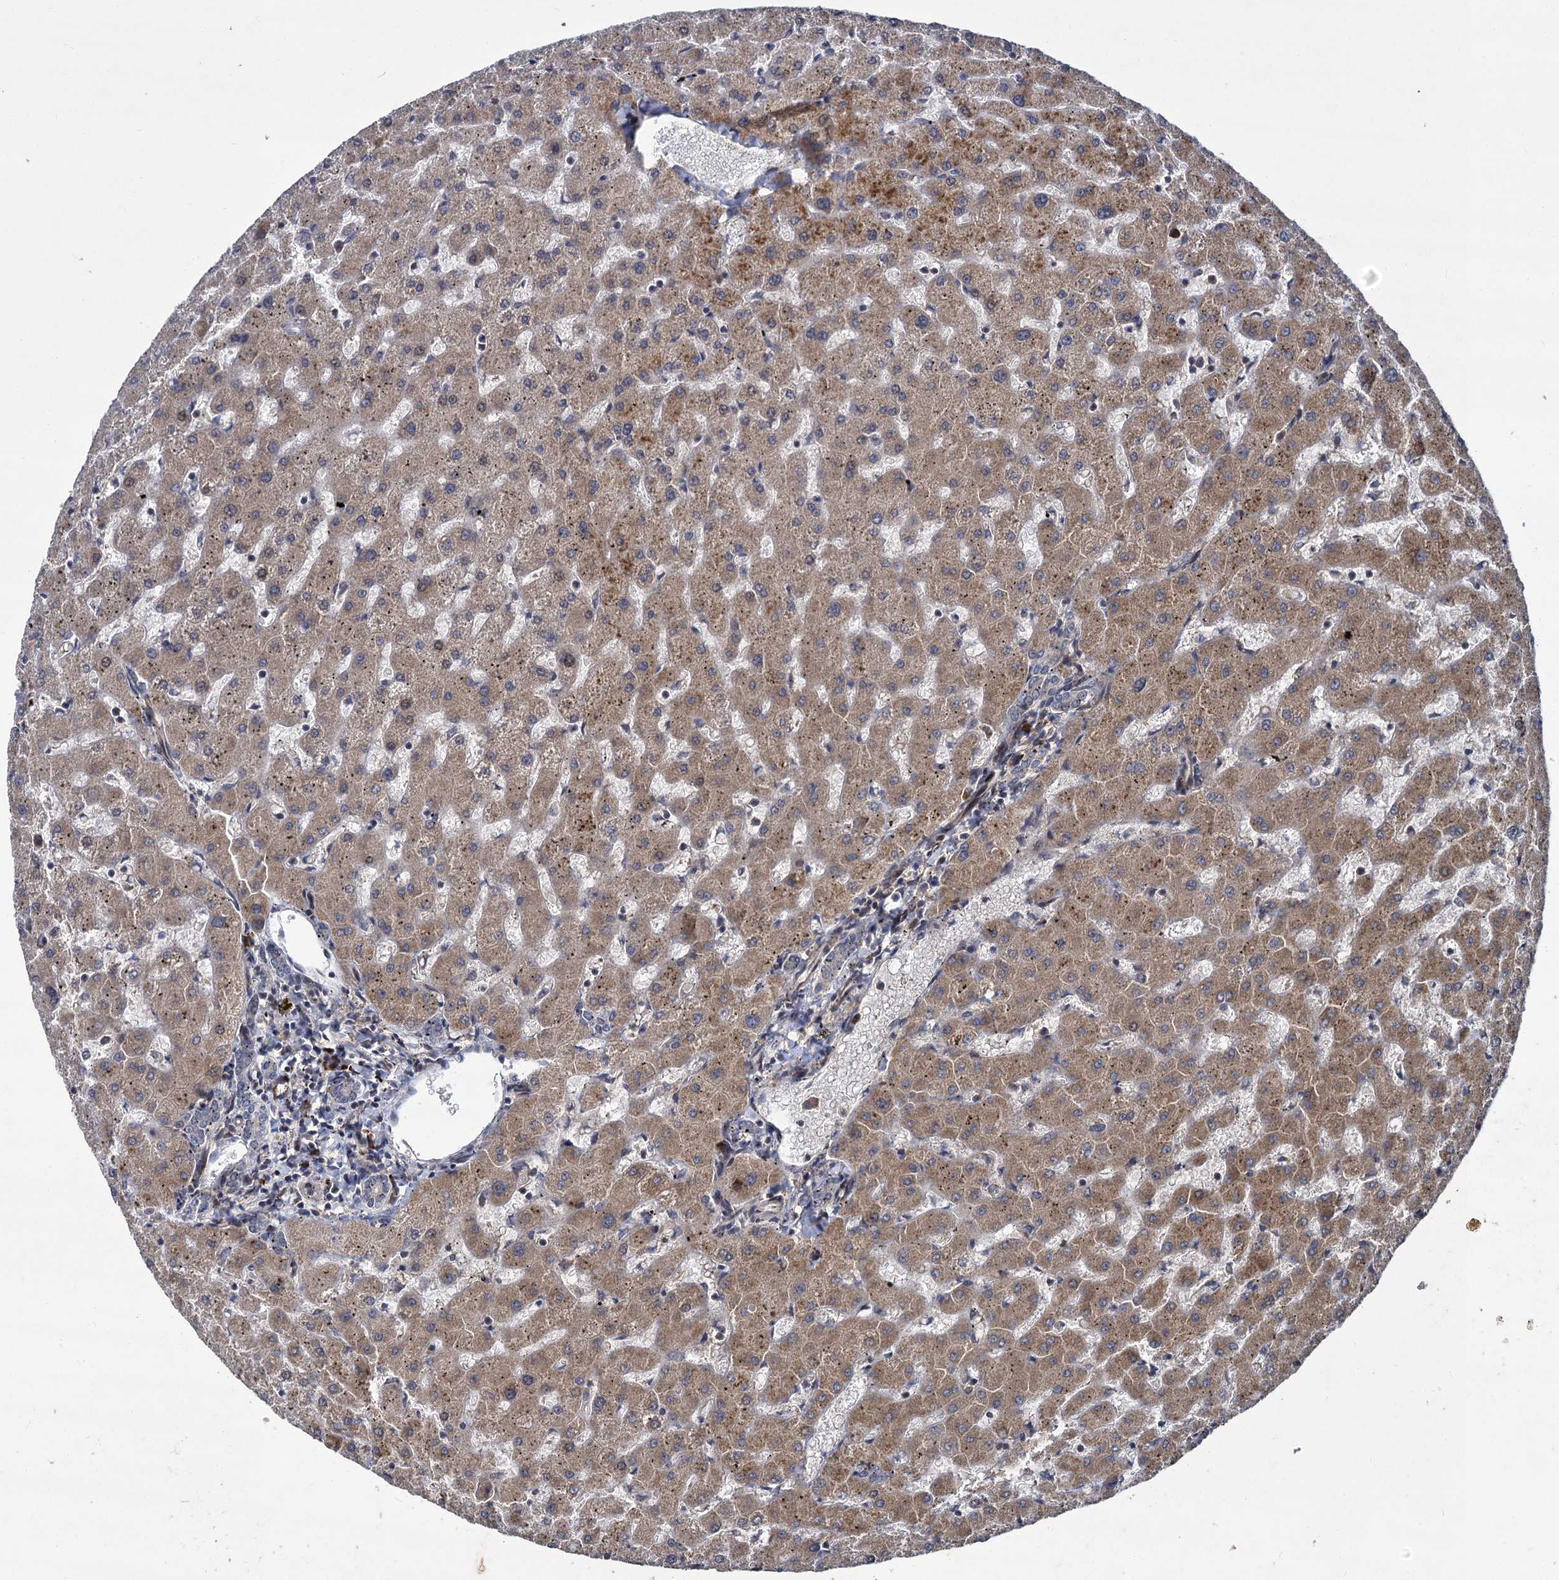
{"staining": {"intensity": "weak", "quantity": "<25%", "location": "cytoplasmic/membranous"}, "tissue": "liver", "cell_type": "Cholangiocytes", "image_type": "normal", "snomed": [{"axis": "morphology", "description": "Normal tissue, NOS"}, {"axis": "topography", "description": "Liver"}], "caption": "The immunohistochemistry (IHC) micrograph has no significant expression in cholangiocytes of liver.", "gene": "INPPL1", "patient": {"sex": "female", "age": 63}}